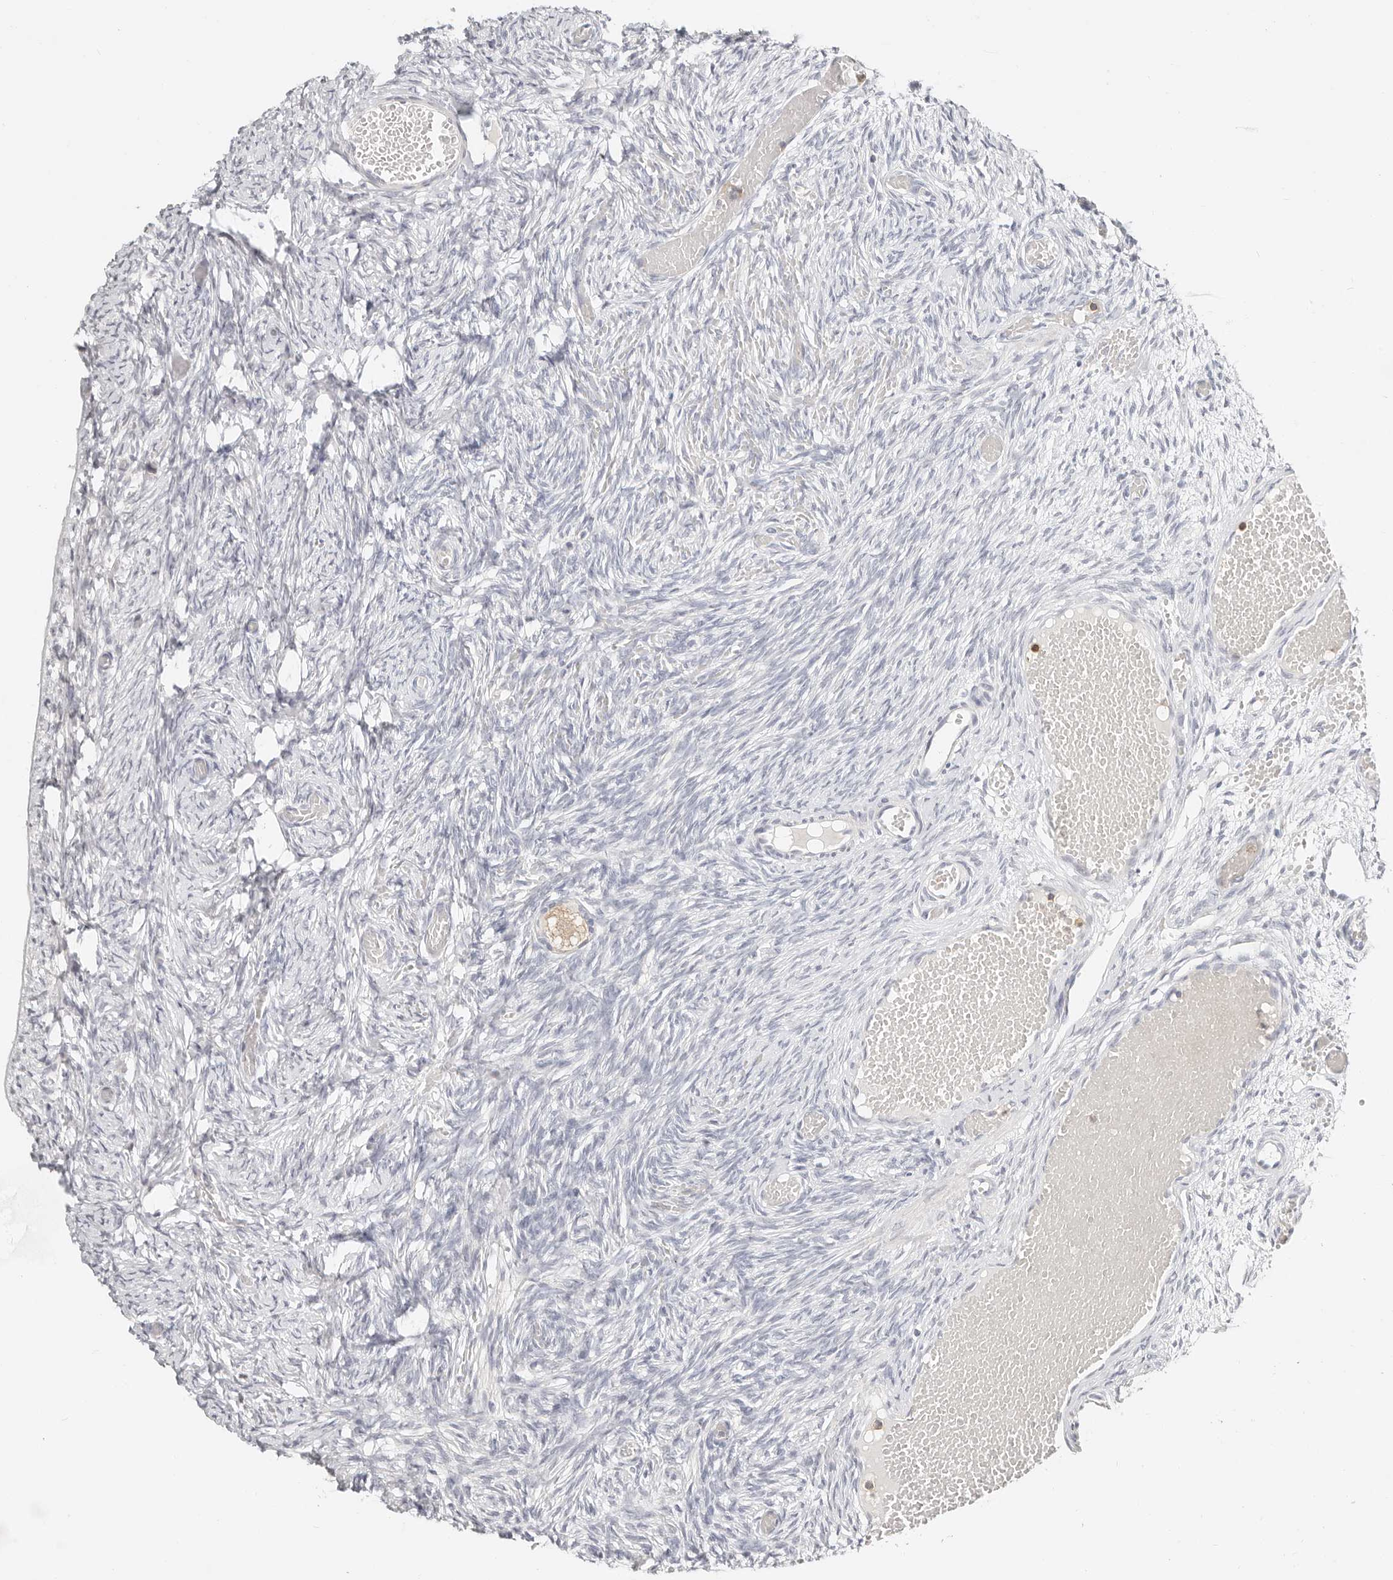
{"staining": {"intensity": "negative", "quantity": "none", "location": "none"}, "tissue": "ovary", "cell_type": "Follicle cells", "image_type": "normal", "snomed": [{"axis": "morphology", "description": "Adenocarcinoma, NOS"}, {"axis": "topography", "description": "Endometrium"}], "caption": "Immunohistochemistry (IHC) of benign human ovary displays no staining in follicle cells.", "gene": "TMEM63B", "patient": {"sex": "female", "age": 32}}